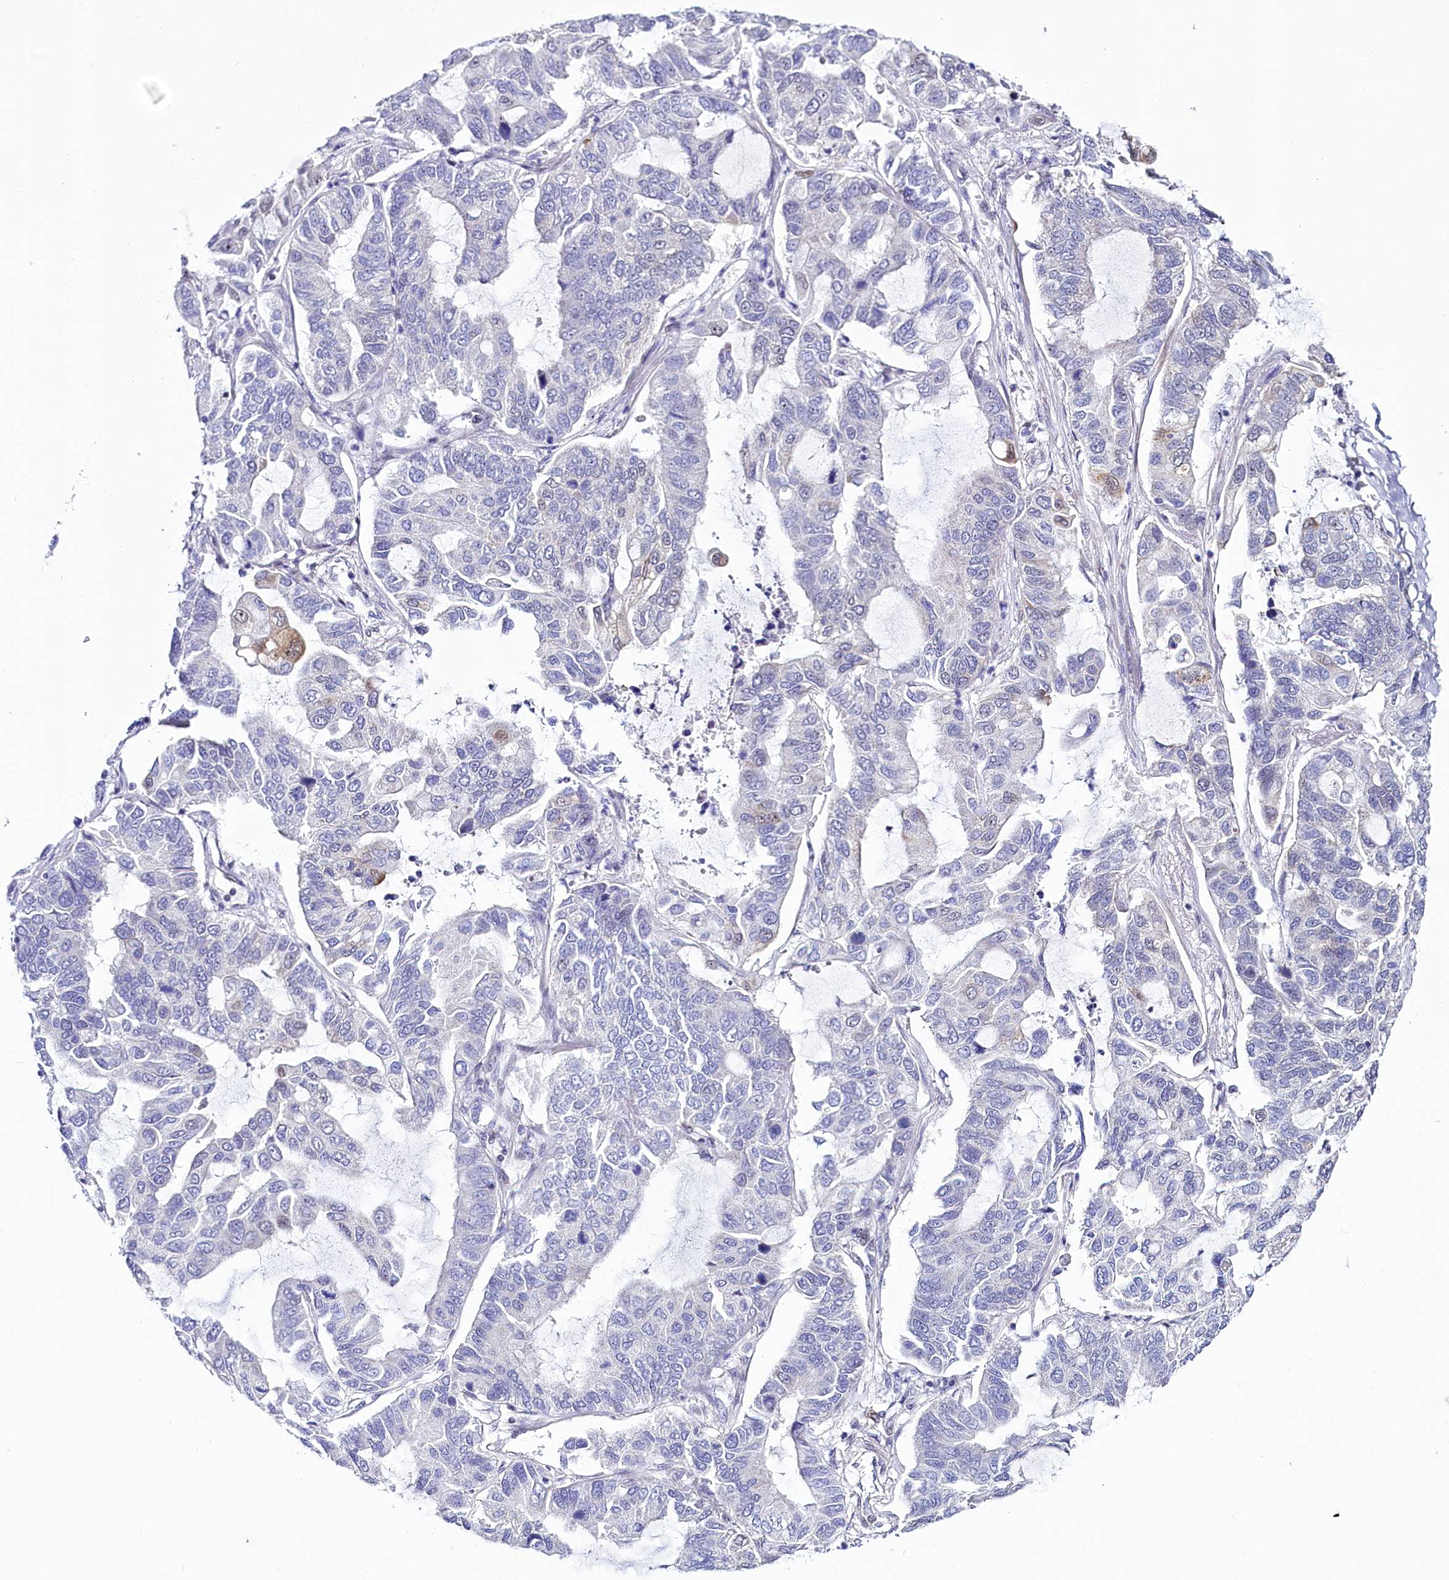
{"staining": {"intensity": "weak", "quantity": "<25%", "location": "cytoplasmic/membranous"}, "tissue": "lung cancer", "cell_type": "Tumor cells", "image_type": "cancer", "snomed": [{"axis": "morphology", "description": "Adenocarcinoma, NOS"}, {"axis": "topography", "description": "Lung"}], "caption": "Tumor cells are negative for protein expression in human adenocarcinoma (lung).", "gene": "TCOF1", "patient": {"sex": "male", "age": 64}}